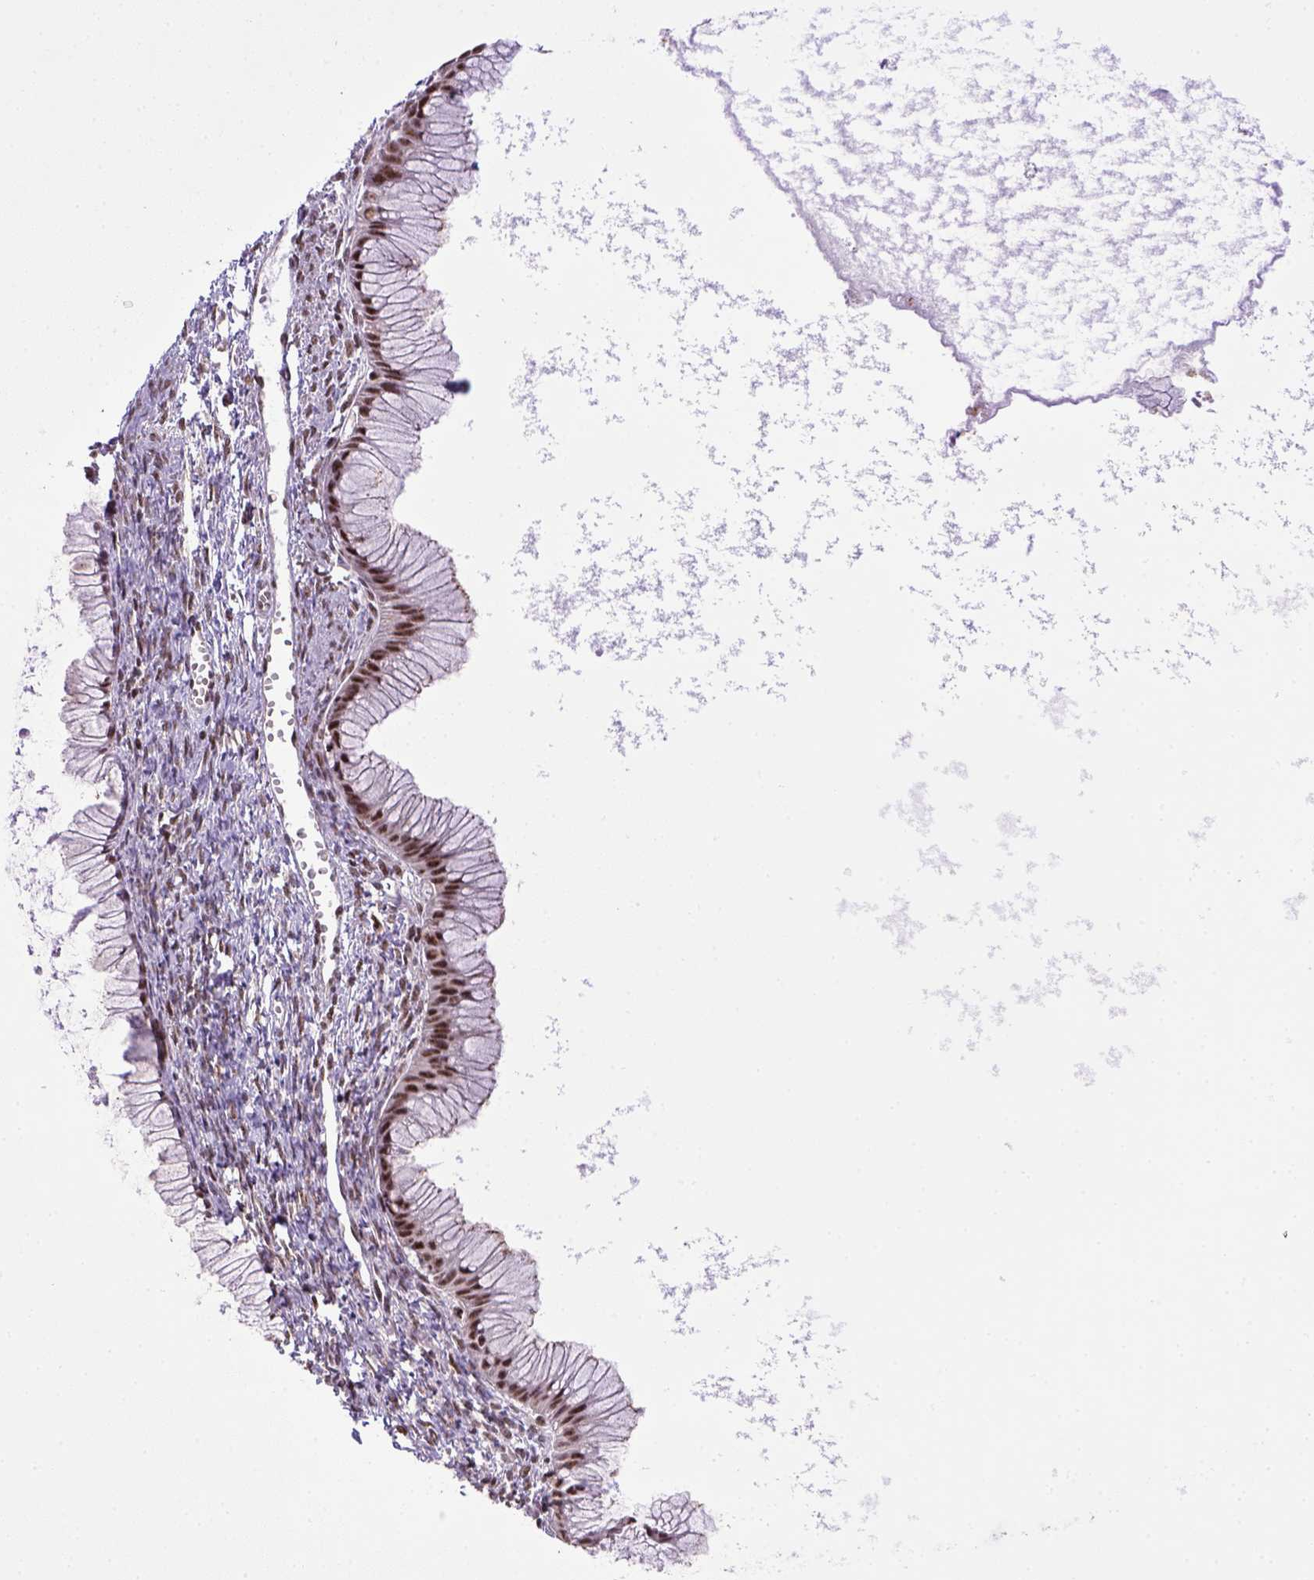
{"staining": {"intensity": "strong", "quantity": ">75%", "location": "nuclear"}, "tissue": "ovarian cancer", "cell_type": "Tumor cells", "image_type": "cancer", "snomed": [{"axis": "morphology", "description": "Cystadenocarcinoma, mucinous, NOS"}, {"axis": "topography", "description": "Ovary"}], "caption": "IHC (DAB (3,3'-diaminobenzidine)) staining of human ovarian cancer (mucinous cystadenocarcinoma) exhibits strong nuclear protein staining in approximately >75% of tumor cells.", "gene": "PPIG", "patient": {"sex": "female", "age": 41}}